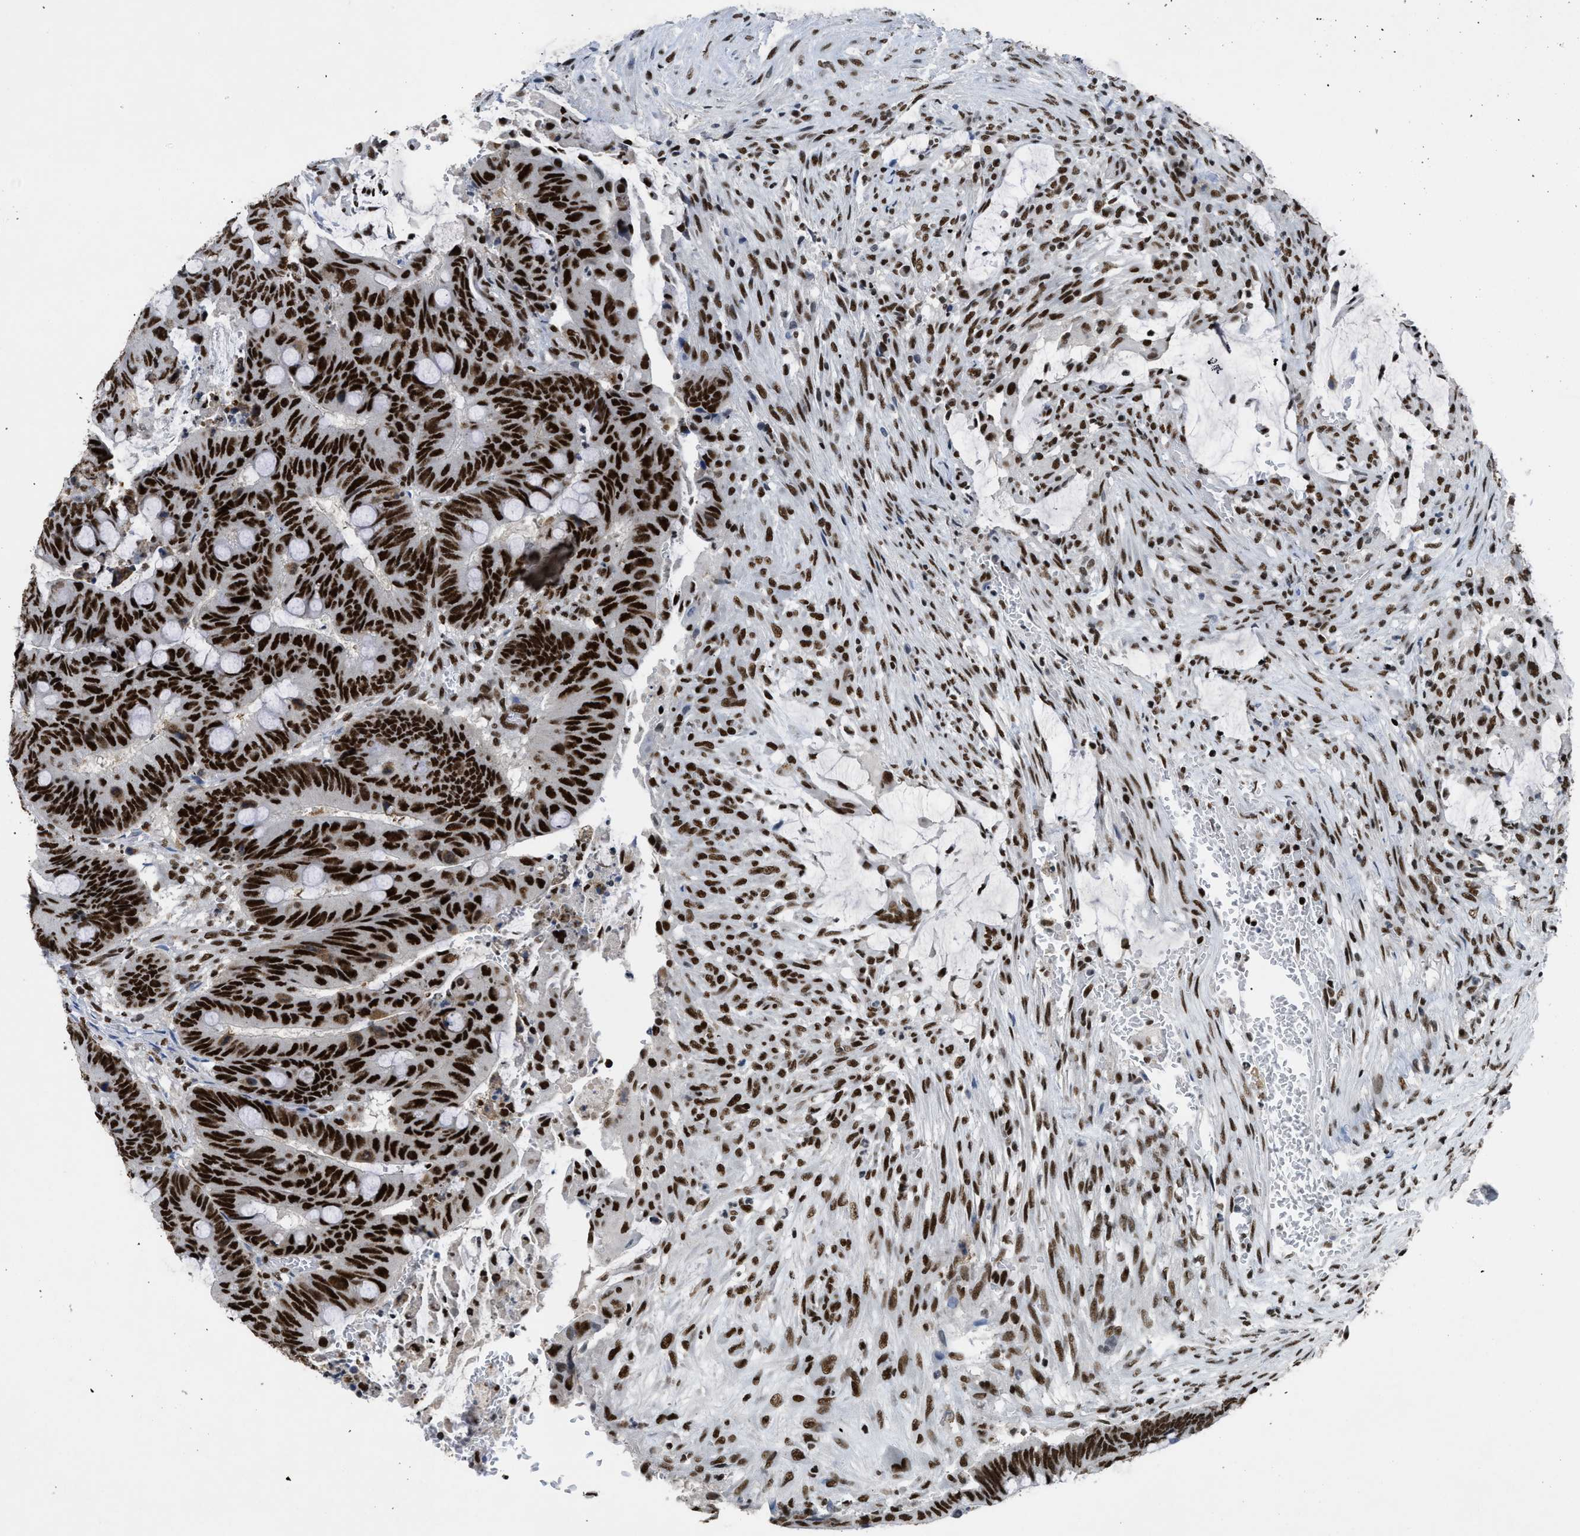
{"staining": {"intensity": "strong", "quantity": ">75%", "location": "nuclear"}, "tissue": "colorectal cancer", "cell_type": "Tumor cells", "image_type": "cancer", "snomed": [{"axis": "morphology", "description": "Normal tissue, NOS"}, {"axis": "morphology", "description": "Adenocarcinoma, NOS"}, {"axis": "topography", "description": "Rectum"}, {"axis": "topography", "description": "Peripheral nerve tissue"}], "caption": "Colorectal cancer stained with DAB immunohistochemistry (IHC) demonstrates high levels of strong nuclear staining in about >75% of tumor cells. (Stains: DAB in brown, nuclei in blue, Microscopy: brightfield microscopy at high magnification).", "gene": "SCAF4", "patient": {"sex": "male", "age": 92}}